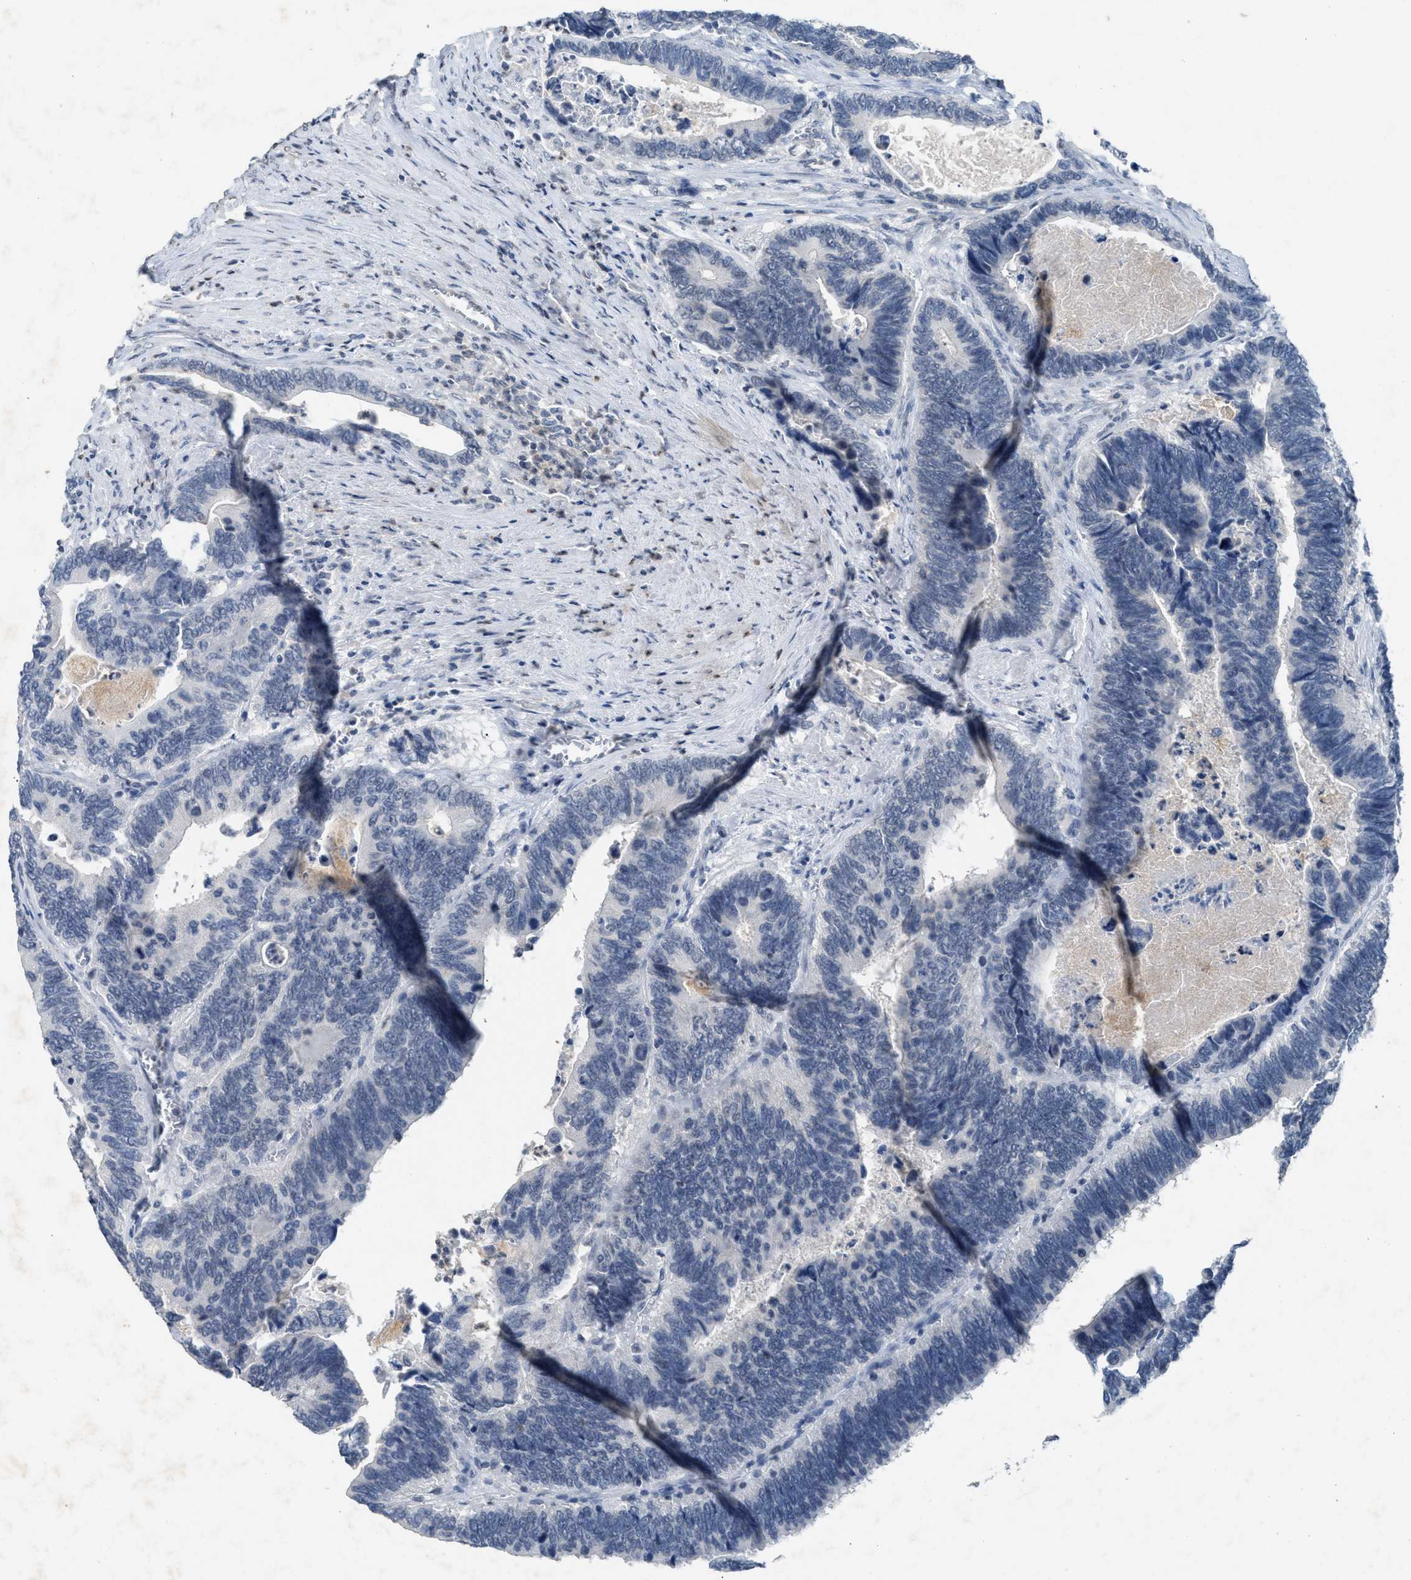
{"staining": {"intensity": "negative", "quantity": "none", "location": "none"}, "tissue": "colorectal cancer", "cell_type": "Tumor cells", "image_type": "cancer", "snomed": [{"axis": "morphology", "description": "Adenocarcinoma, NOS"}, {"axis": "topography", "description": "Colon"}], "caption": "The IHC photomicrograph has no significant positivity in tumor cells of colorectal cancer tissue.", "gene": "SLC5A5", "patient": {"sex": "male", "age": 72}}